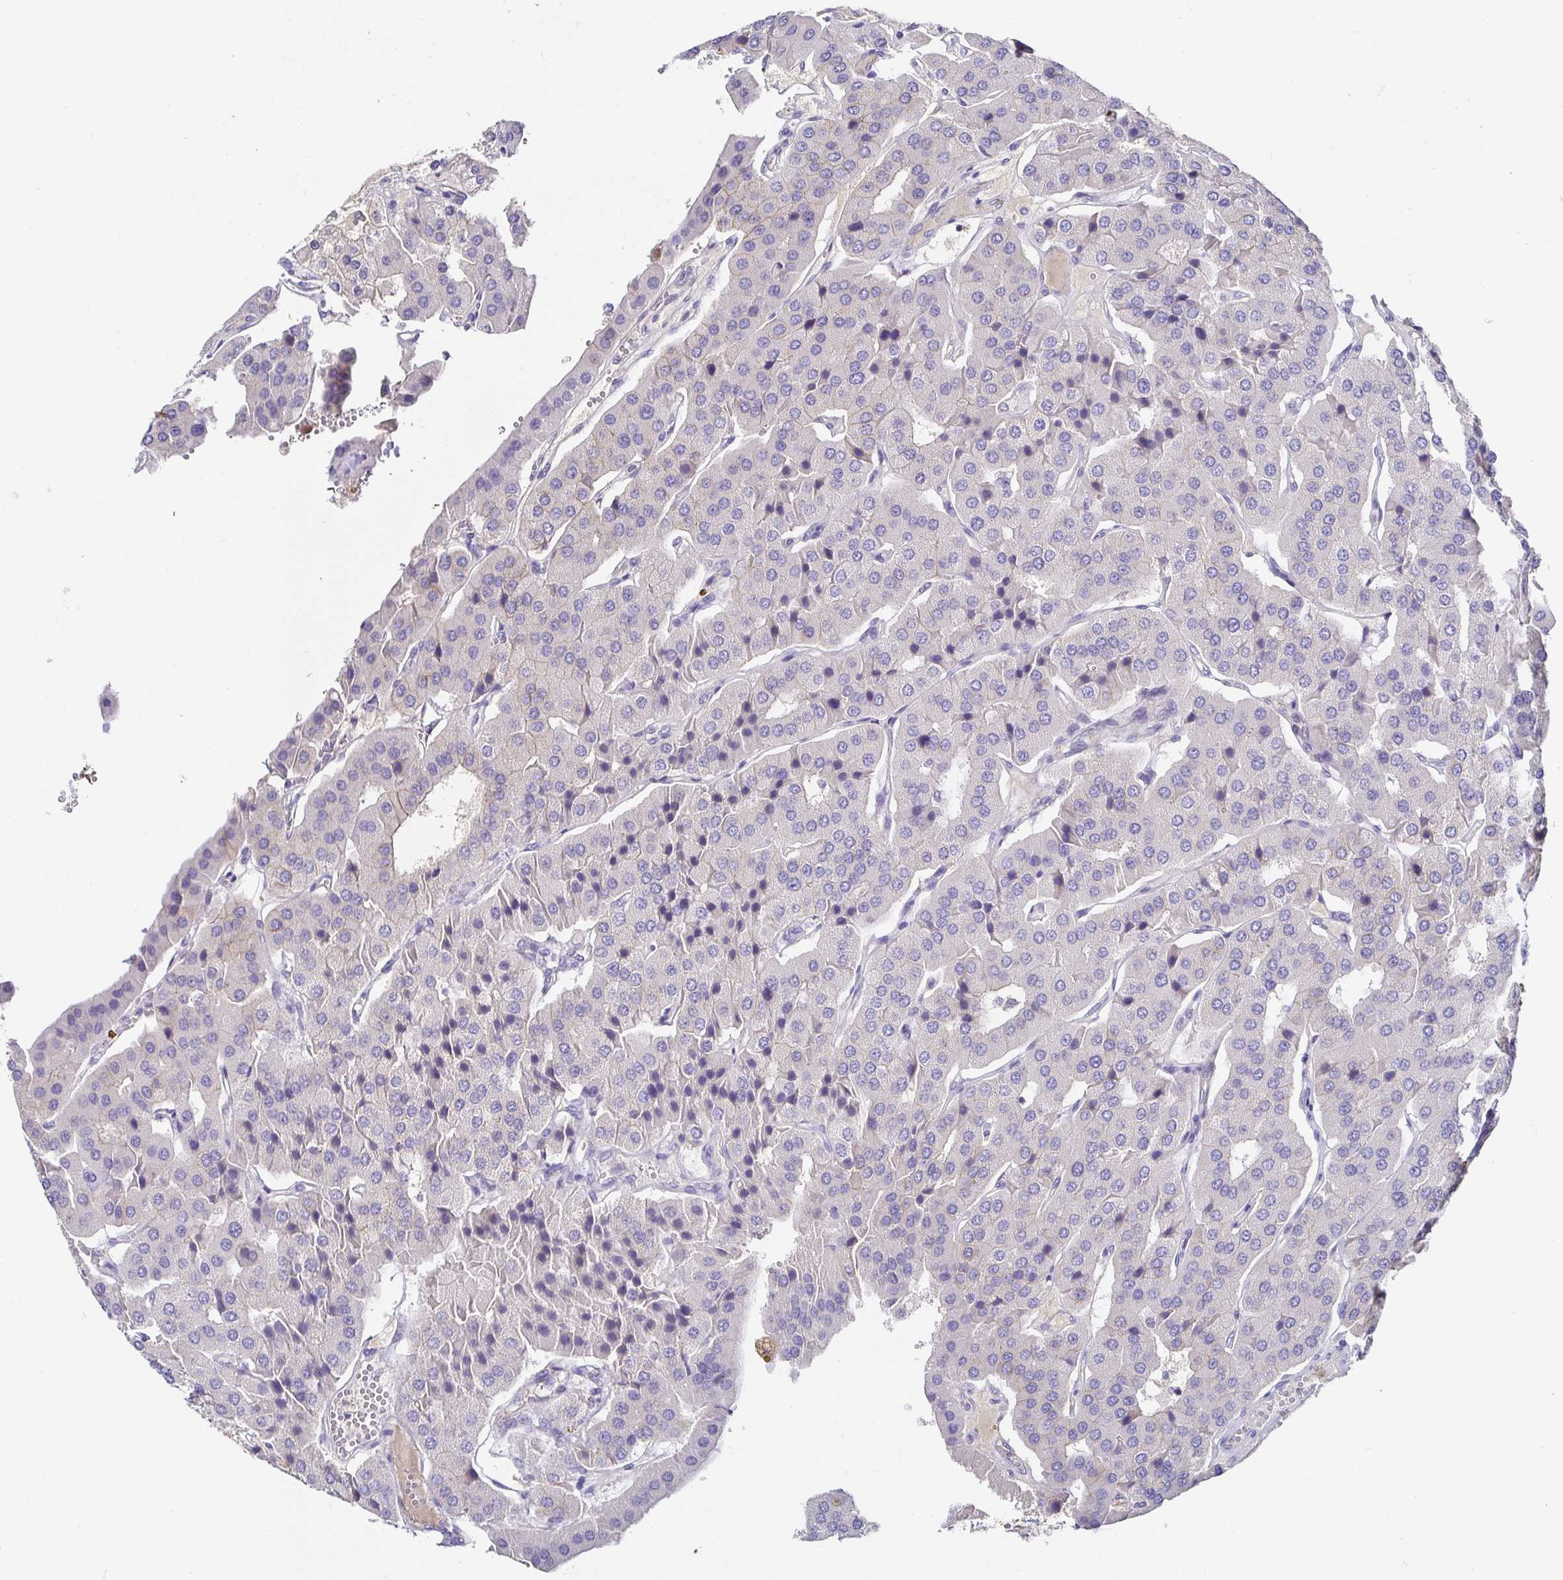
{"staining": {"intensity": "negative", "quantity": "none", "location": "none"}, "tissue": "parathyroid gland", "cell_type": "Glandular cells", "image_type": "normal", "snomed": [{"axis": "morphology", "description": "Normal tissue, NOS"}, {"axis": "morphology", "description": "Adenoma, NOS"}, {"axis": "topography", "description": "Parathyroid gland"}], "caption": "A micrograph of parathyroid gland stained for a protein demonstrates no brown staining in glandular cells. The staining was performed using DAB to visualize the protein expression in brown, while the nuclei were stained in blue with hematoxylin (Magnification: 20x).", "gene": "PIWIL3", "patient": {"sex": "female", "age": 86}}